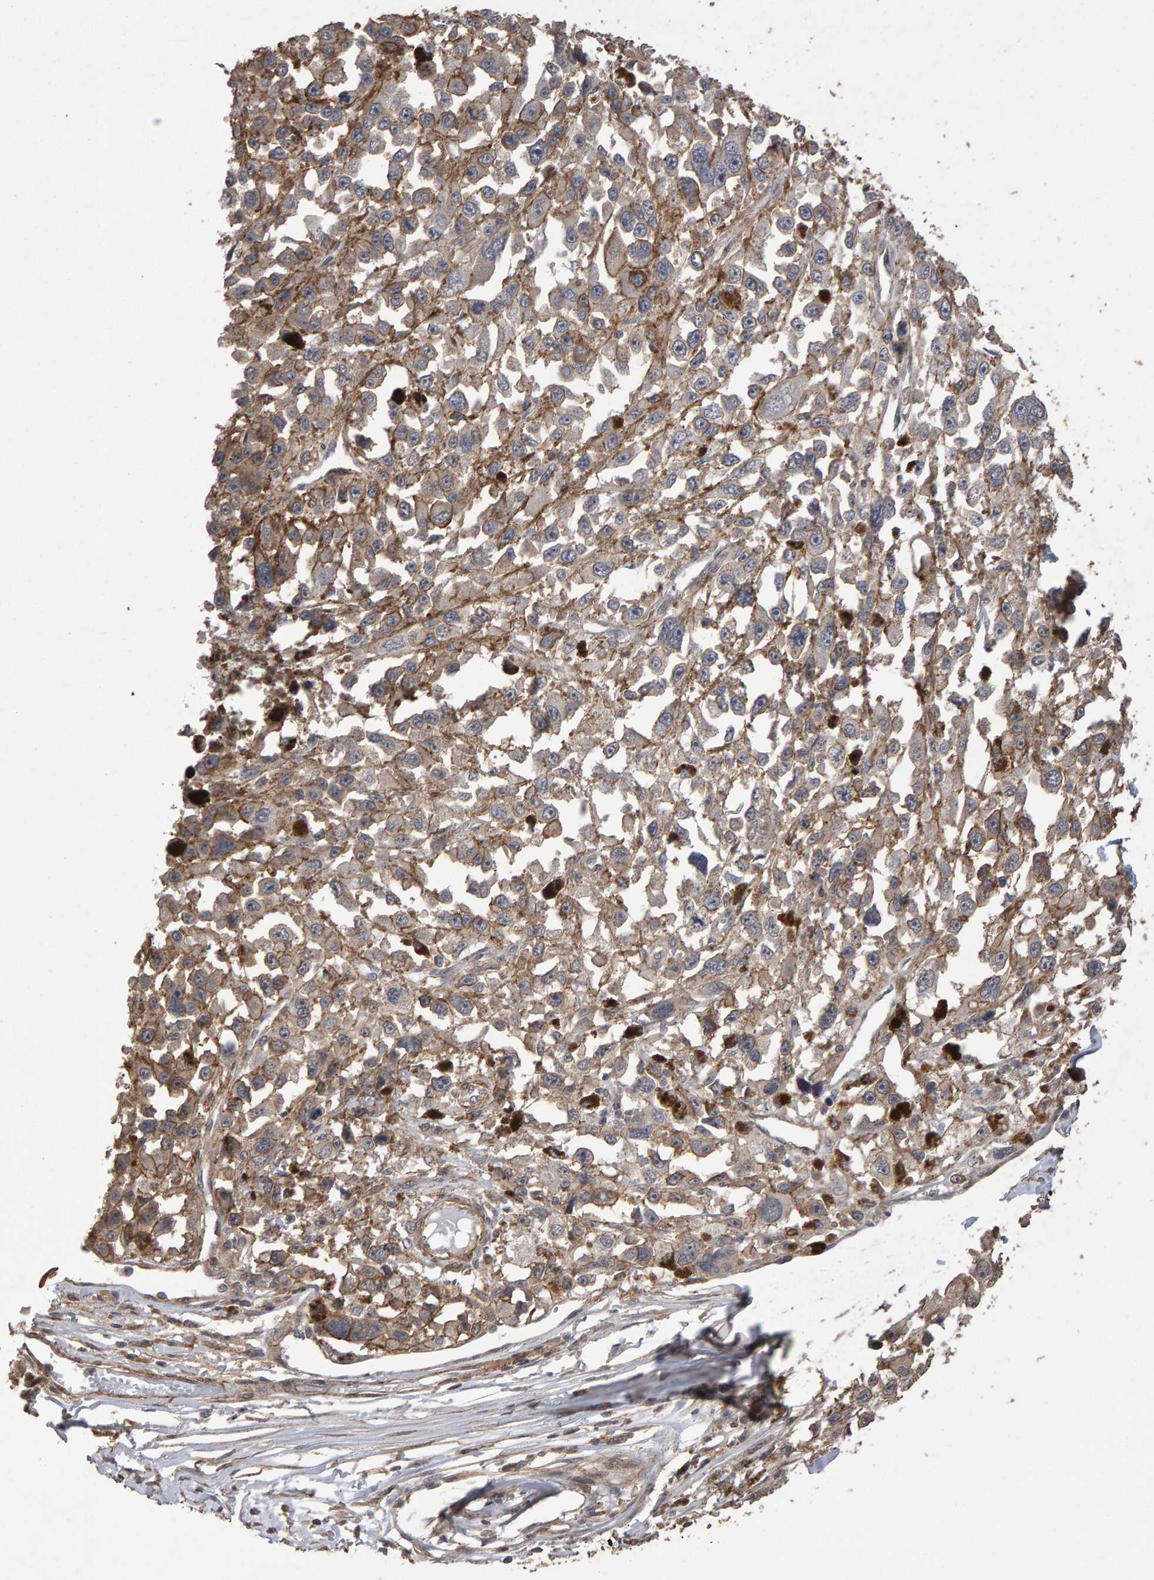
{"staining": {"intensity": "negative", "quantity": "none", "location": "none"}, "tissue": "melanoma", "cell_type": "Tumor cells", "image_type": "cancer", "snomed": [{"axis": "morphology", "description": "Malignant melanoma, Metastatic site"}, {"axis": "topography", "description": "Lymph node"}], "caption": "Protein analysis of melanoma demonstrates no significant staining in tumor cells. (Stains: DAB IHC with hematoxylin counter stain, Microscopy: brightfield microscopy at high magnification).", "gene": "SCRIB", "patient": {"sex": "male", "age": 59}}